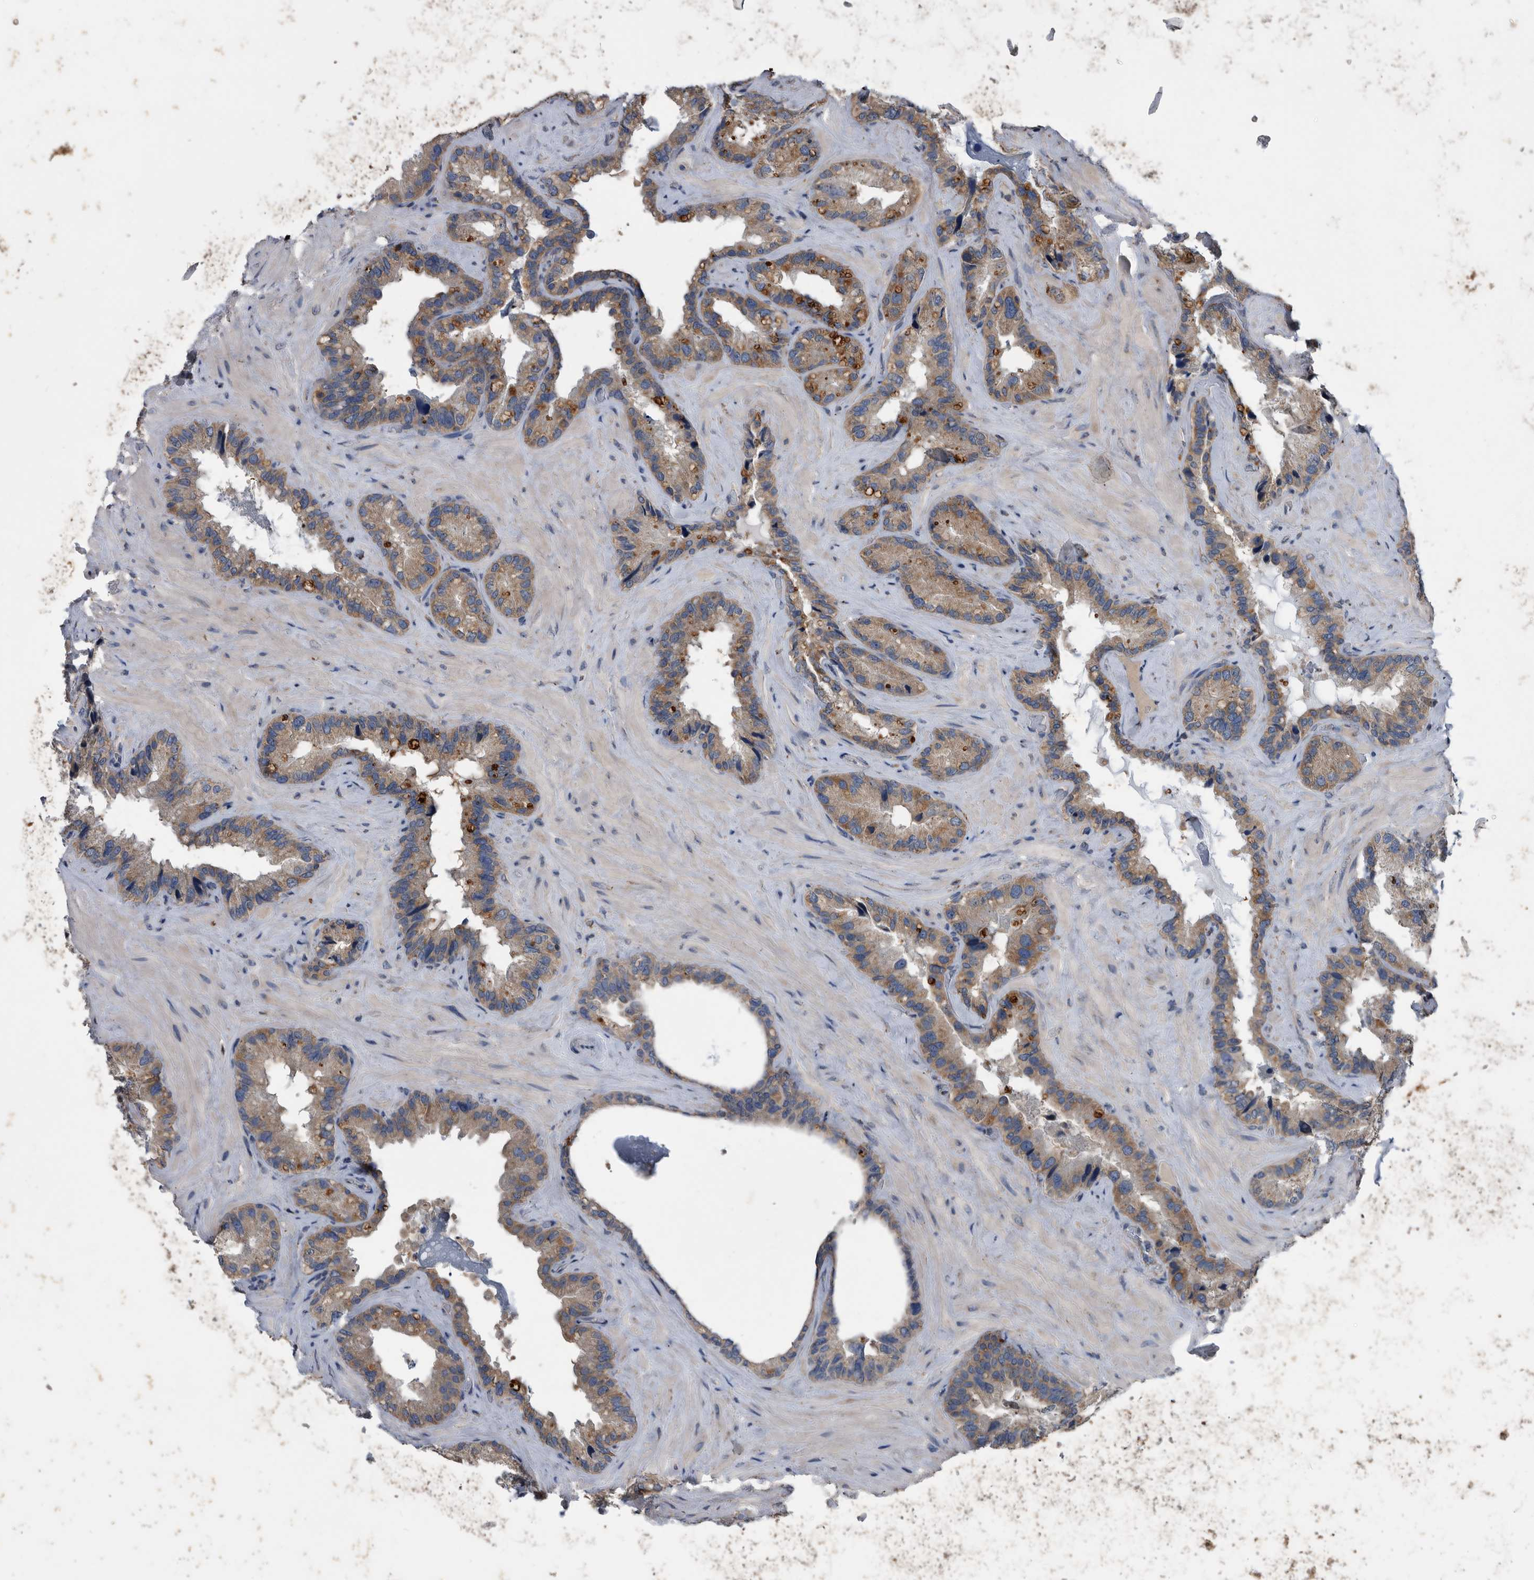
{"staining": {"intensity": "weak", "quantity": ">75%", "location": "cytoplasmic/membranous"}, "tissue": "seminal vesicle", "cell_type": "Glandular cells", "image_type": "normal", "snomed": [{"axis": "morphology", "description": "Normal tissue, NOS"}, {"axis": "topography", "description": "Prostate"}, {"axis": "topography", "description": "Seminal veicle"}], "caption": "A brown stain labels weak cytoplasmic/membranous positivity of a protein in glandular cells of benign human seminal vesicle.", "gene": "NRBP1", "patient": {"sex": "male", "age": 68}}